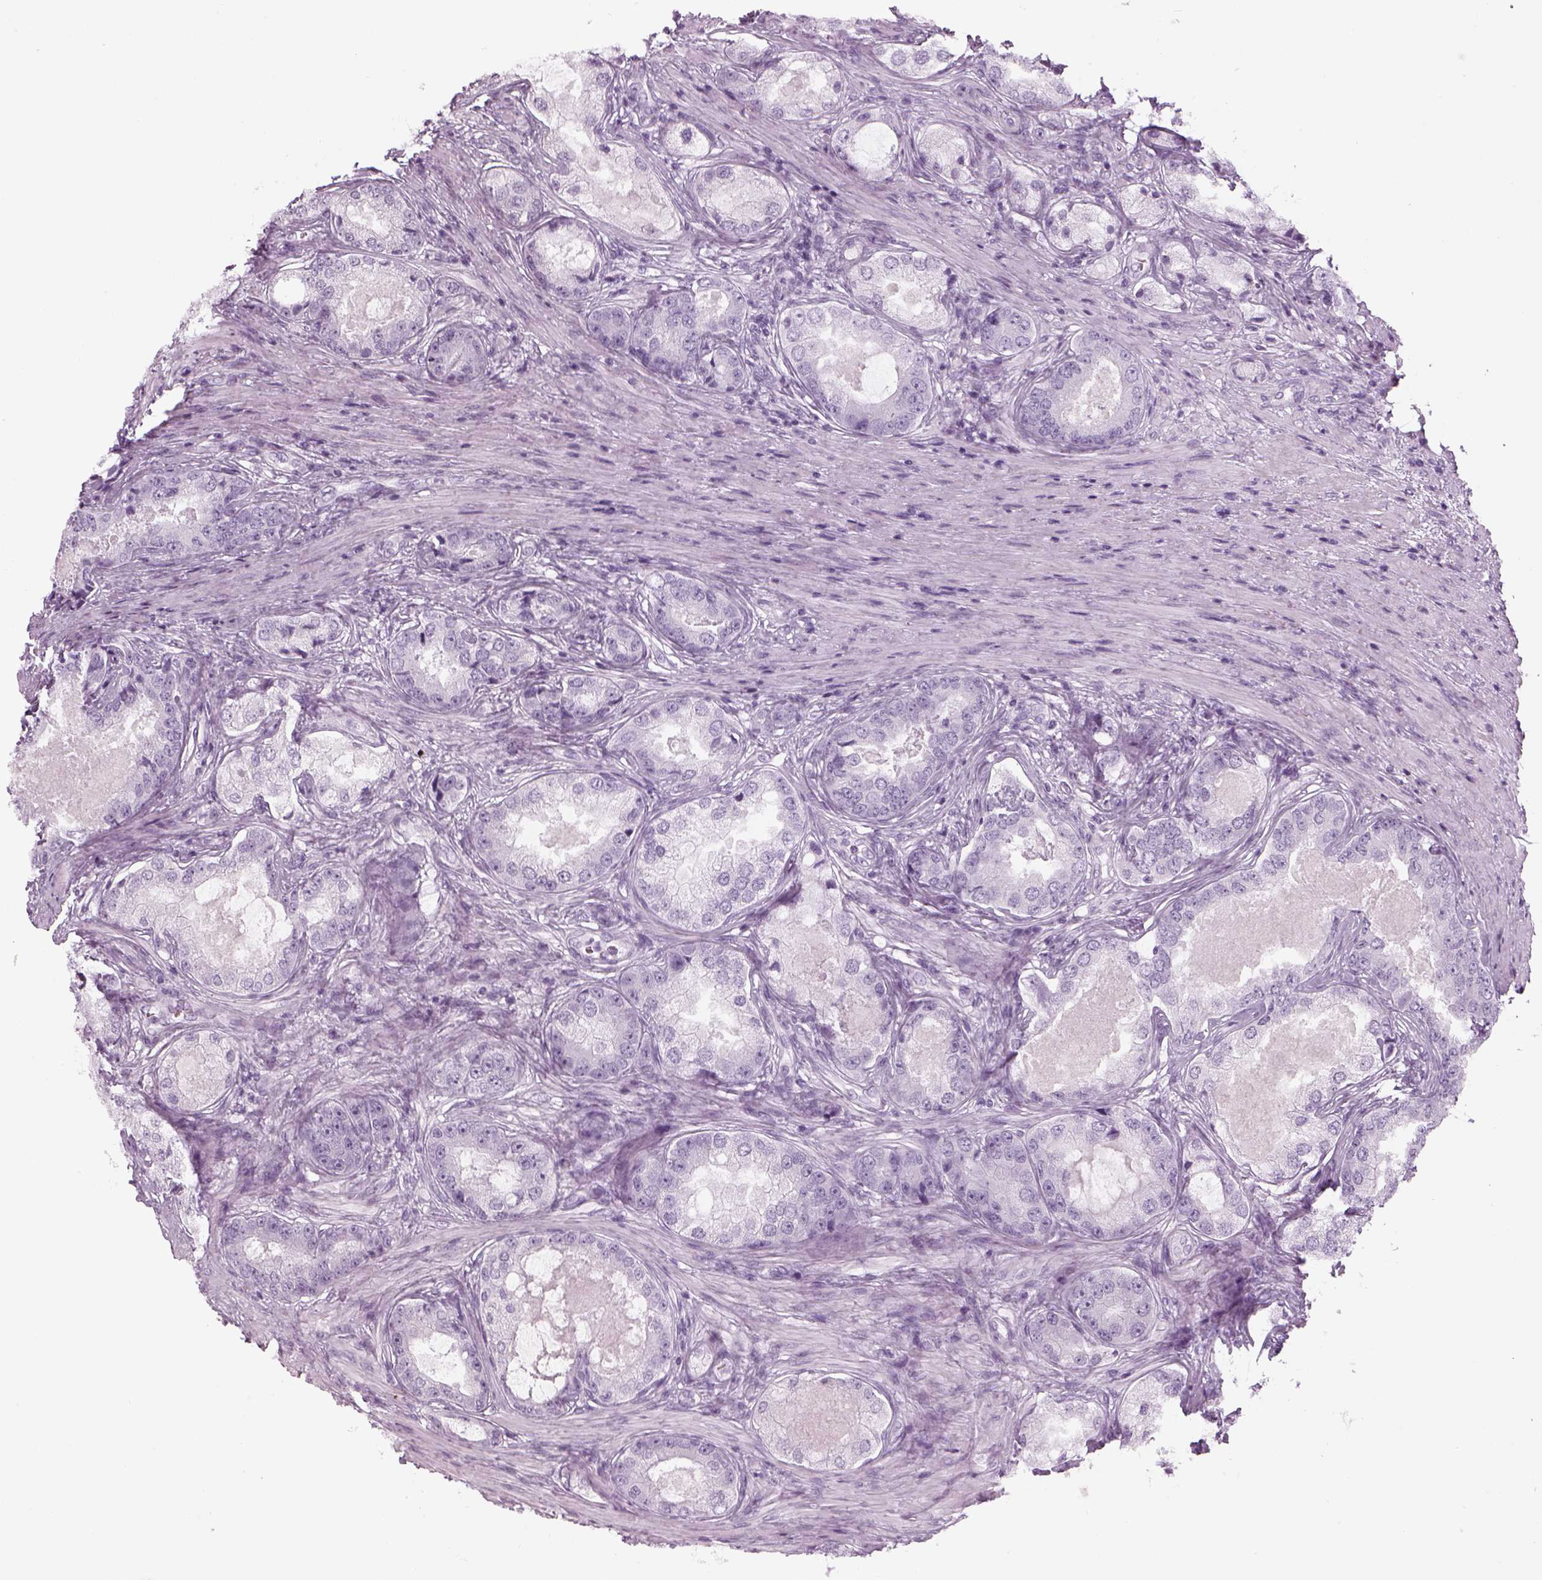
{"staining": {"intensity": "negative", "quantity": "none", "location": "none"}, "tissue": "prostate cancer", "cell_type": "Tumor cells", "image_type": "cancer", "snomed": [{"axis": "morphology", "description": "Adenocarcinoma, Low grade"}, {"axis": "topography", "description": "Prostate"}], "caption": "The IHC histopathology image has no significant staining in tumor cells of adenocarcinoma (low-grade) (prostate) tissue. (DAB (3,3'-diaminobenzidine) IHC, high magnification).", "gene": "PABPC1L2B", "patient": {"sex": "male", "age": 68}}